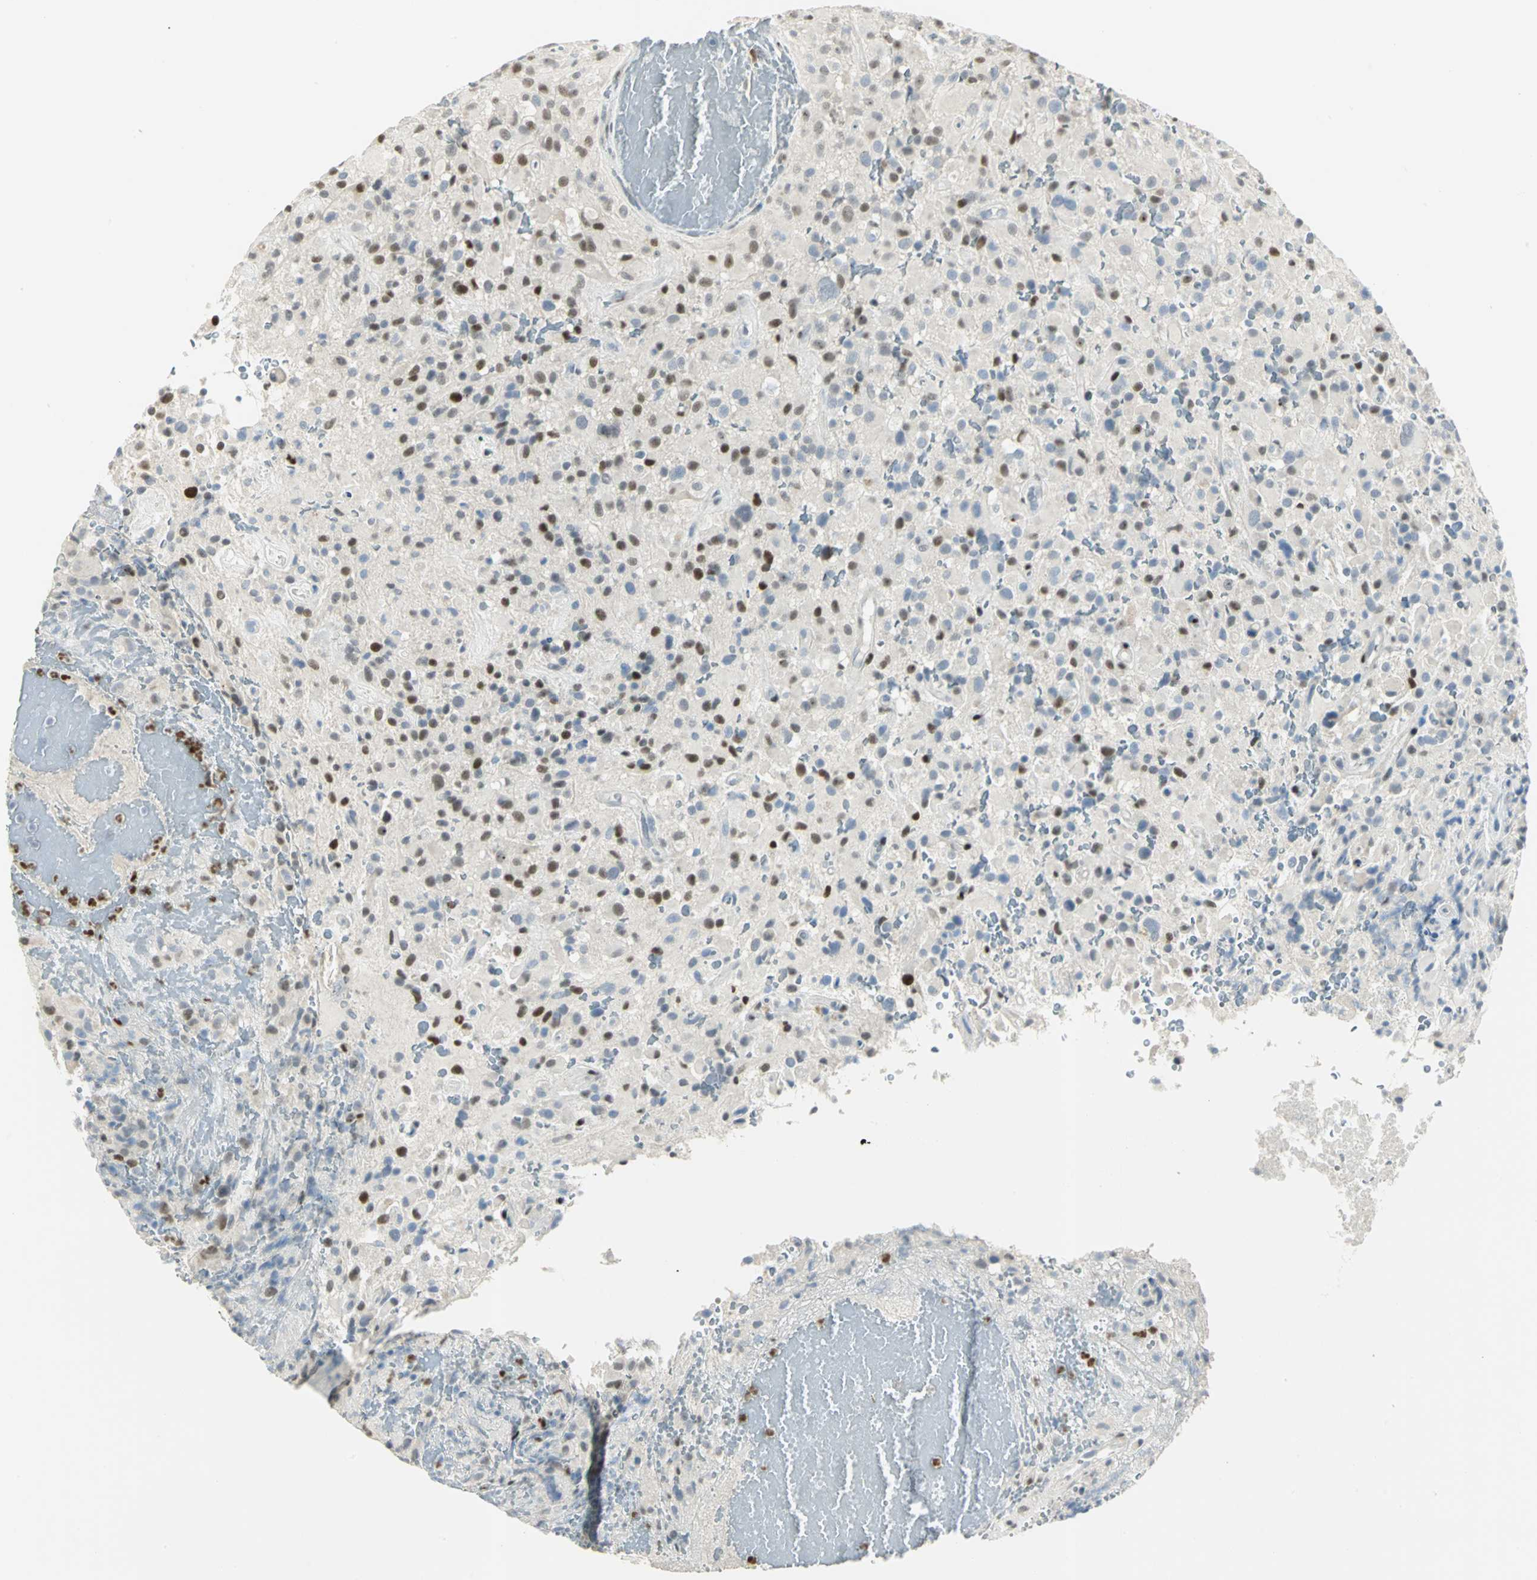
{"staining": {"intensity": "strong", "quantity": "25%-75%", "location": "nuclear"}, "tissue": "glioma", "cell_type": "Tumor cells", "image_type": "cancer", "snomed": [{"axis": "morphology", "description": "Glioma, malignant, High grade"}, {"axis": "topography", "description": "Brain"}], "caption": "Protein staining of high-grade glioma (malignant) tissue shows strong nuclear staining in about 25%-75% of tumor cells.", "gene": "BCL6", "patient": {"sex": "male", "age": 71}}